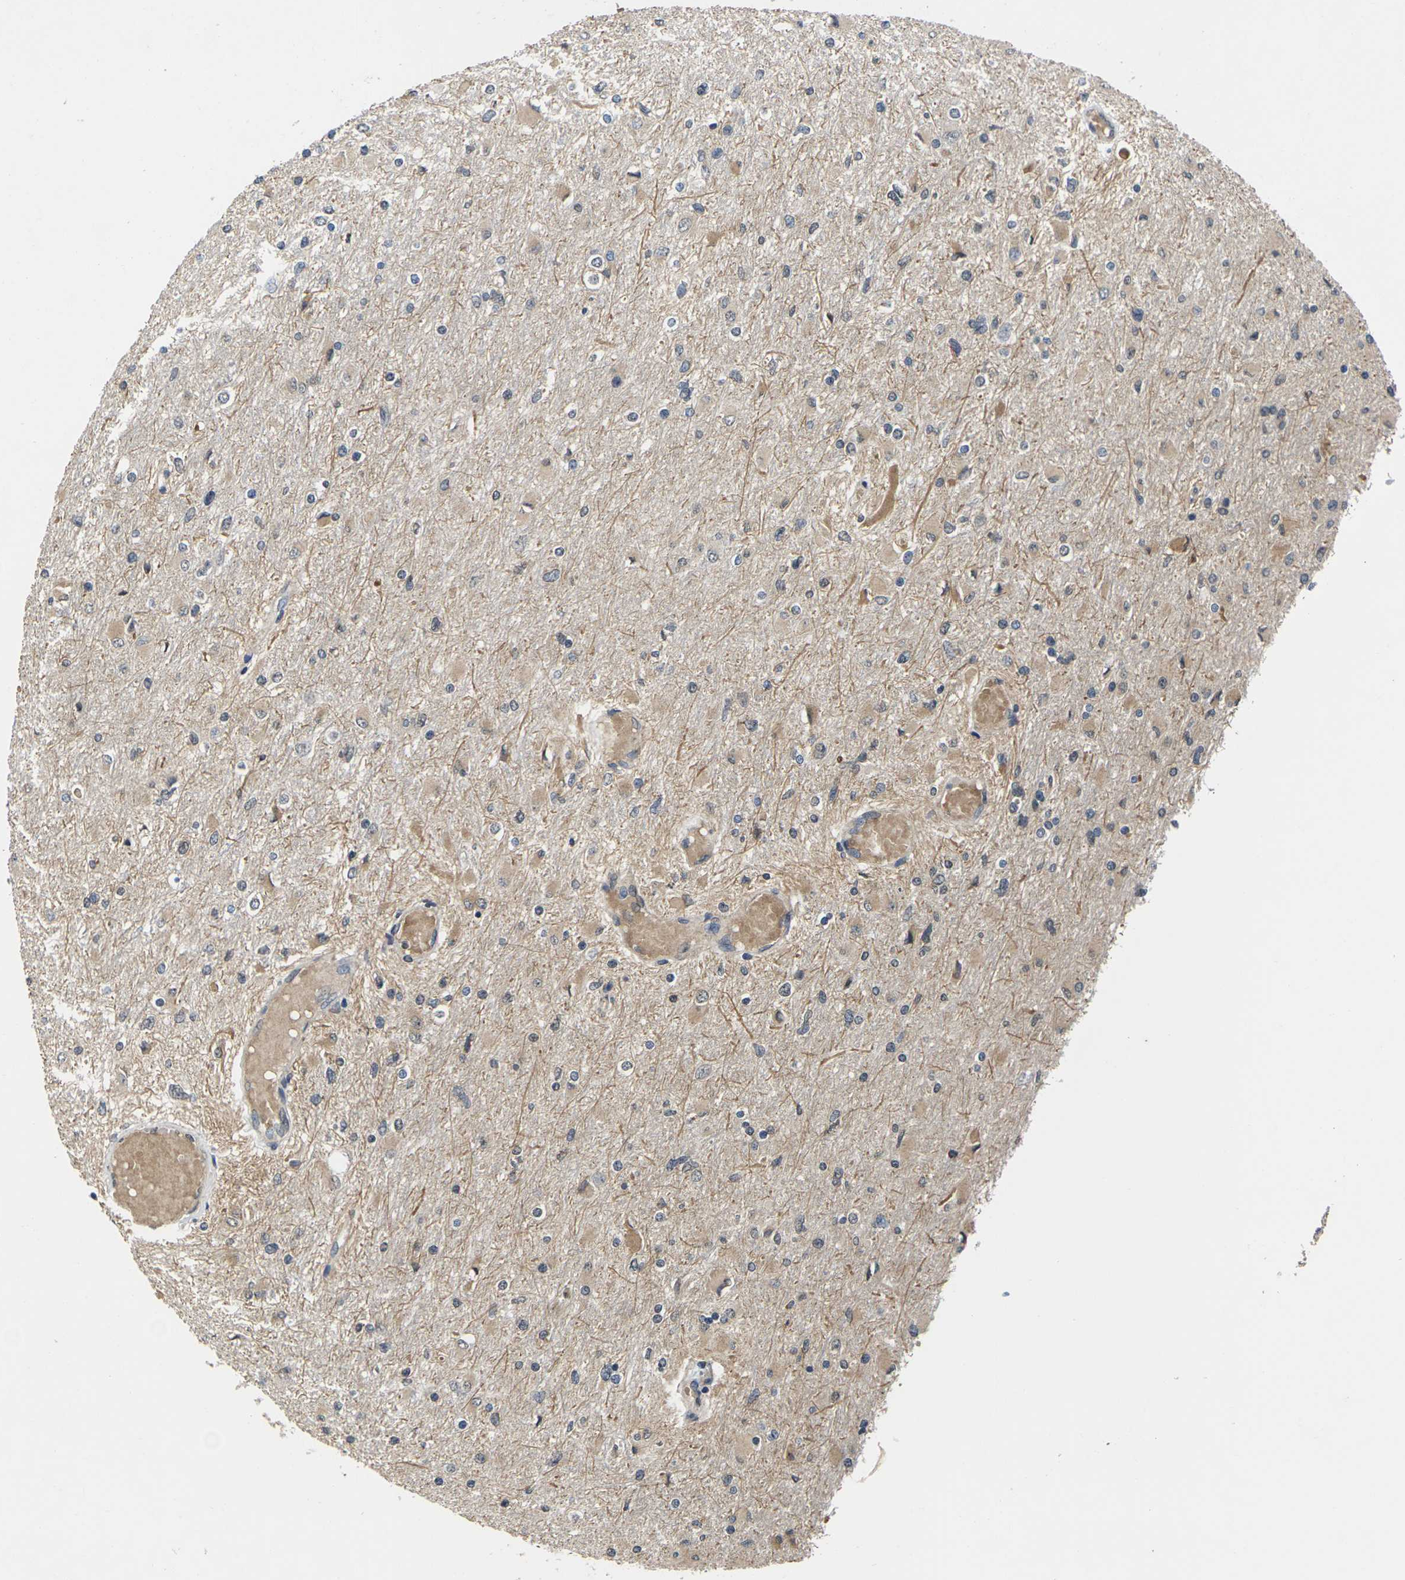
{"staining": {"intensity": "moderate", "quantity": "25%-75%", "location": "cytoplasmic/membranous"}, "tissue": "glioma", "cell_type": "Tumor cells", "image_type": "cancer", "snomed": [{"axis": "morphology", "description": "Glioma, malignant, High grade"}, {"axis": "topography", "description": "Cerebral cortex"}], "caption": "This histopathology image reveals glioma stained with IHC to label a protein in brown. The cytoplasmic/membranous of tumor cells show moderate positivity for the protein. Nuclei are counter-stained blue.", "gene": "DKK2", "patient": {"sex": "female", "age": 36}}